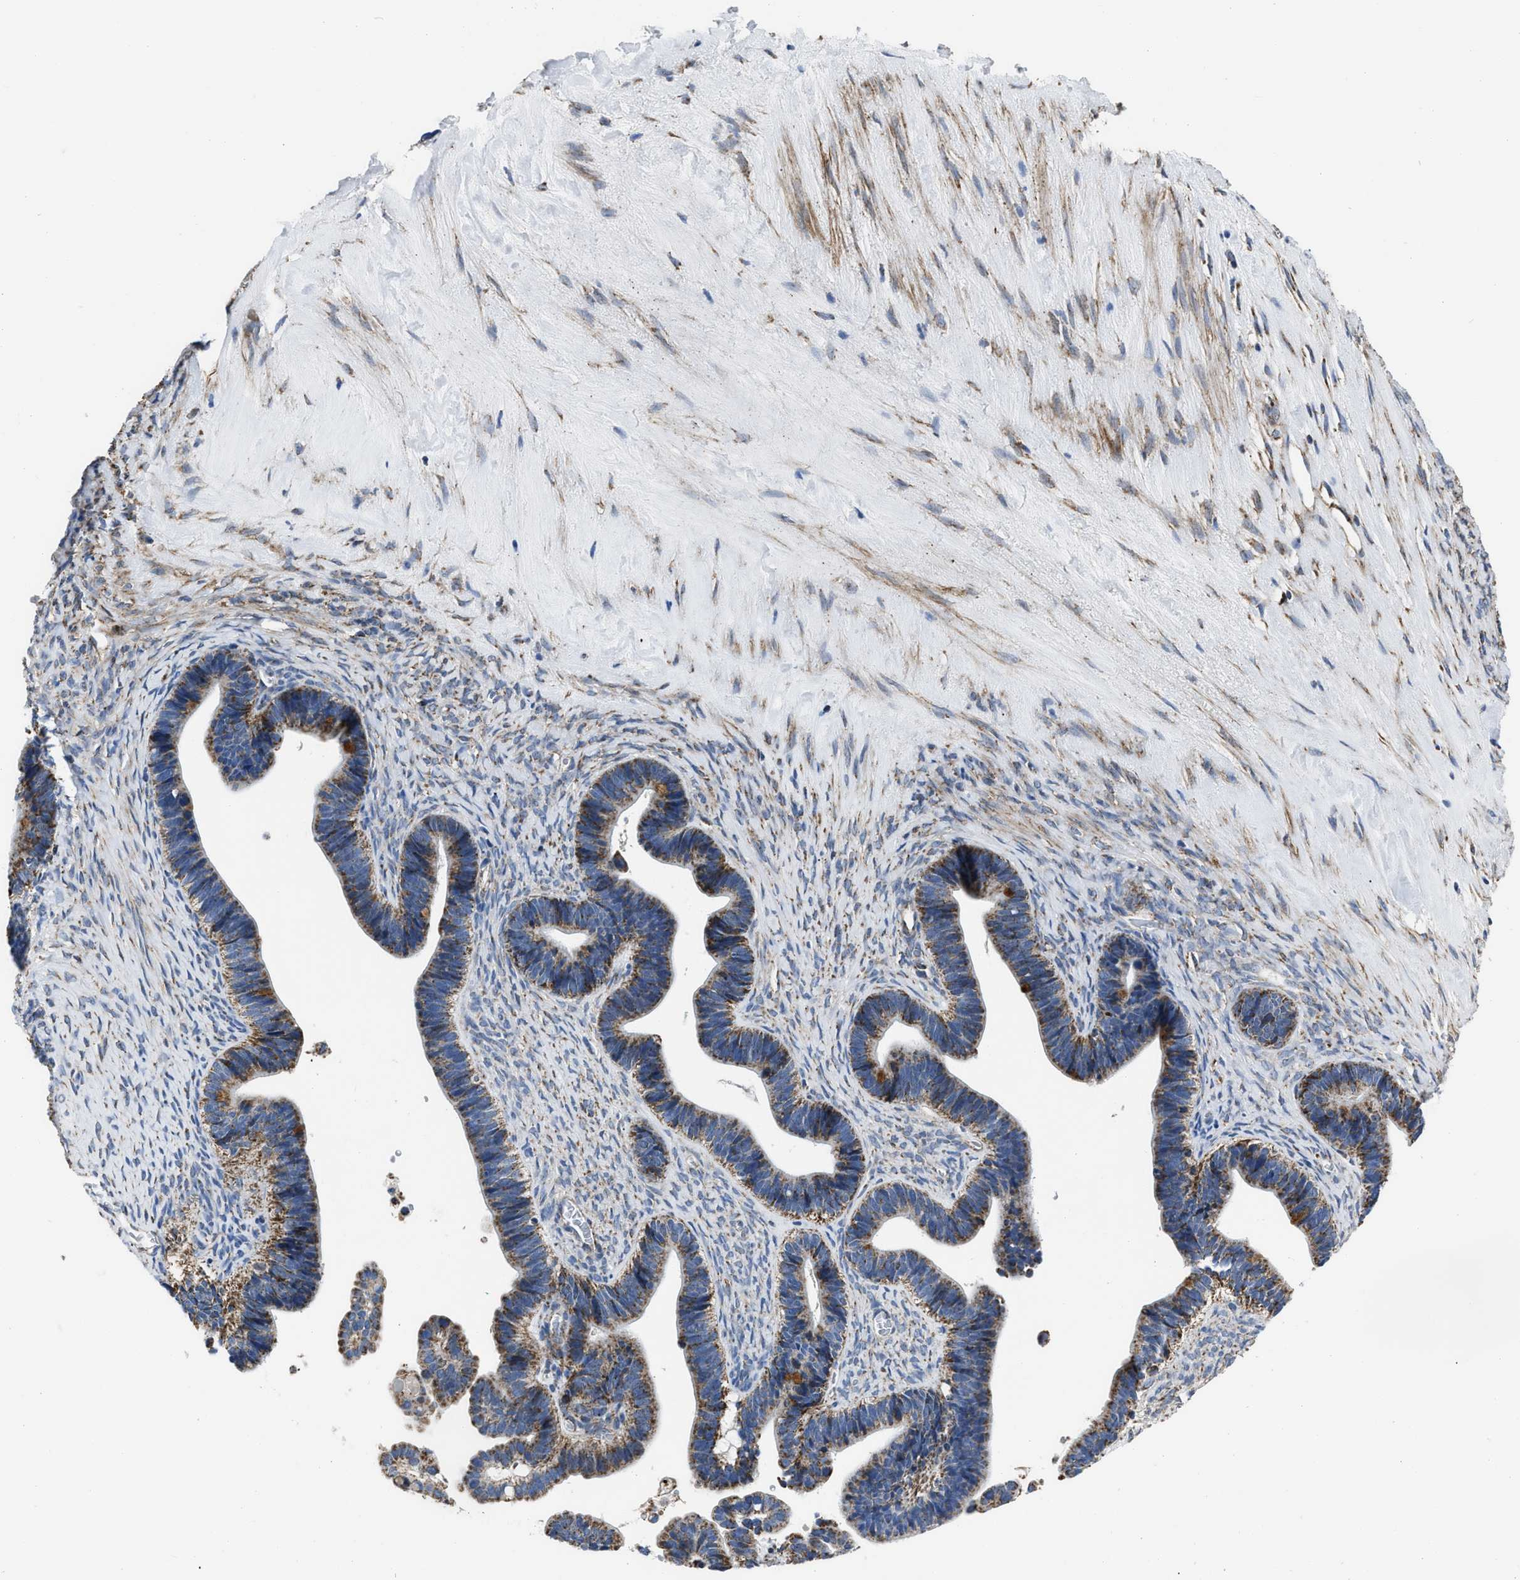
{"staining": {"intensity": "moderate", "quantity": ">75%", "location": "cytoplasmic/membranous"}, "tissue": "ovarian cancer", "cell_type": "Tumor cells", "image_type": "cancer", "snomed": [{"axis": "morphology", "description": "Cystadenocarcinoma, serous, NOS"}, {"axis": "topography", "description": "Ovary"}], "caption": "Protein staining of ovarian cancer tissue exhibits moderate cytoplasmic/membranous expression in approximately >75% of tumor cells.", "gene": "NSD3", "patient": {"sex": "female", "age": 56}}